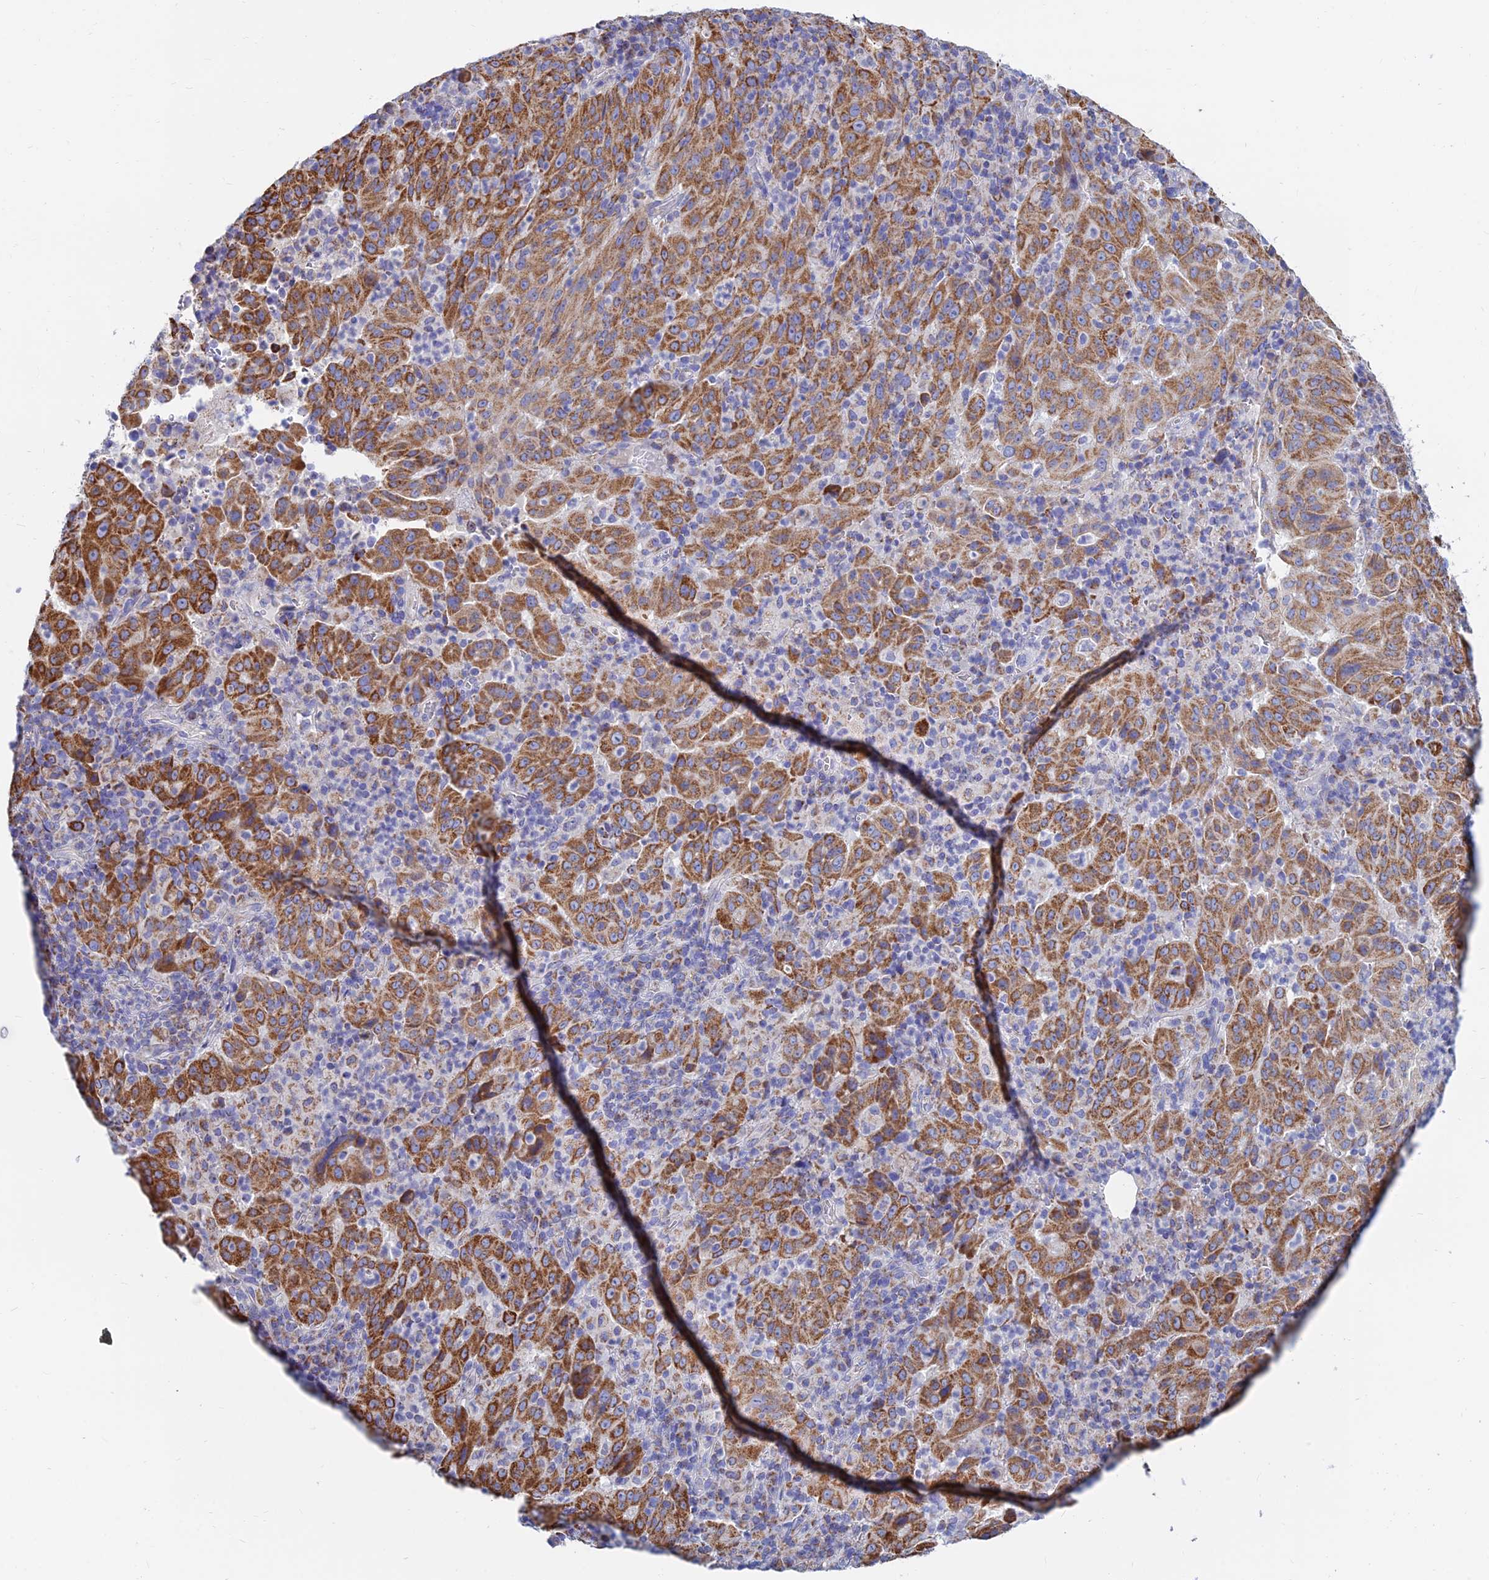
{"staining": {"intensity": "moderate", "quantity": ">75%", "location": "cytoplasmic/membranous"}, "tissue": "pancreatic cancer", "cell_type": "Tumor cells", "image_type": "cancer", "snomed": [{"axis": "morphology", "description": "Adenocarcinoma, NOS"}, {"axis": "topography", "description": "Pancreas"}], "caption": "Pancreatic adenocarcinoma tissue exhibits moderate cytoplasmic/membranous staining in about >75% of tumor cells, visualized by immunohistochemistry.", "gene": "MGST1", "patient": {"sex": "male", "age": 63}}